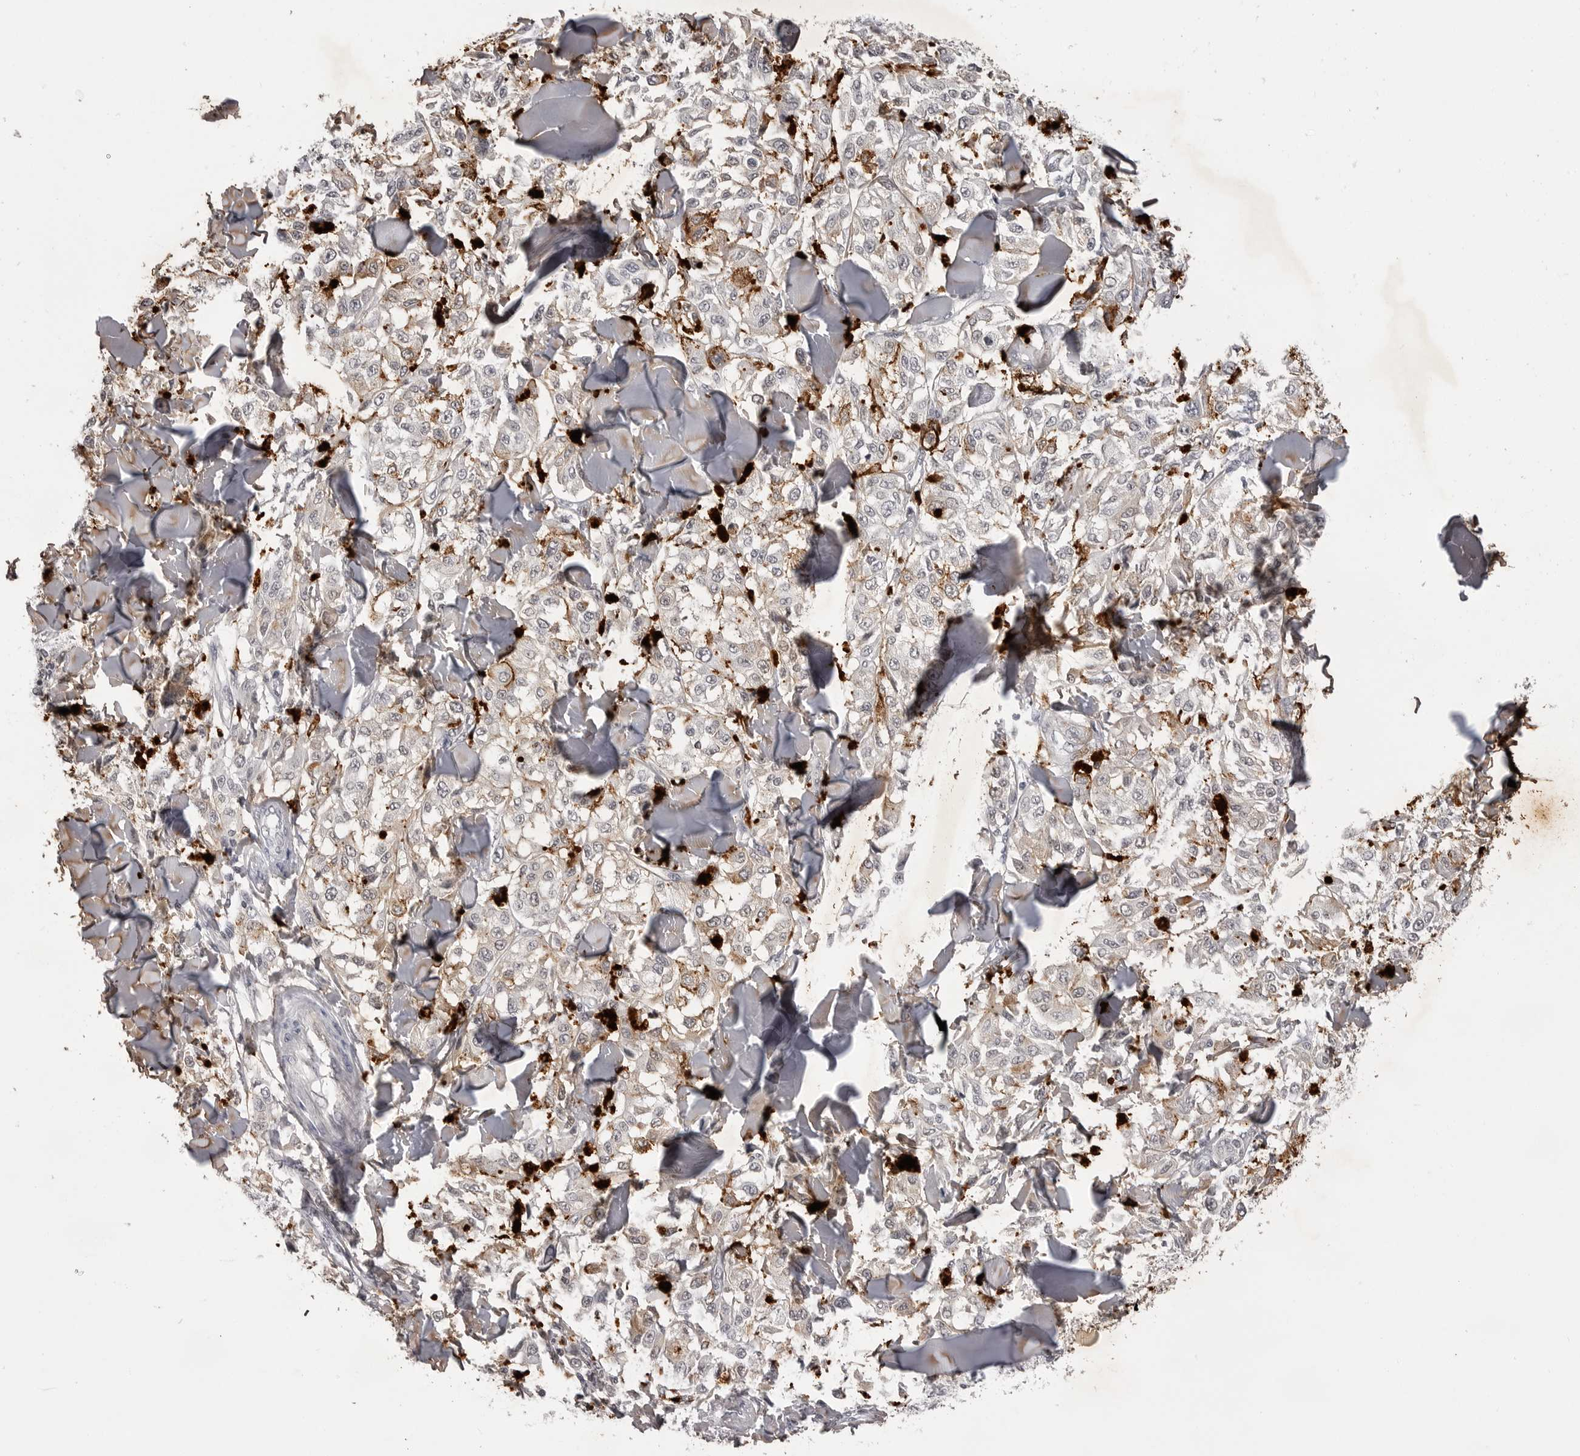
{"staining": {"intensity": "negative", "quantity": "none", "location": "none"}, "tissue": "melanoma", "cell_type": "Tumor cells", "image_type": "cancer", "snomed": [{"axis": "morphology", "description": "Malignant melanoma, NOS"}, {"axis": "topography", "description": "Skin"}], "caption": "This is an IHC image of human malignant melanoma. There is no expression in tumor cells.", "gene": "RRM1", "patient": {"sex": "female", "age": 64}}